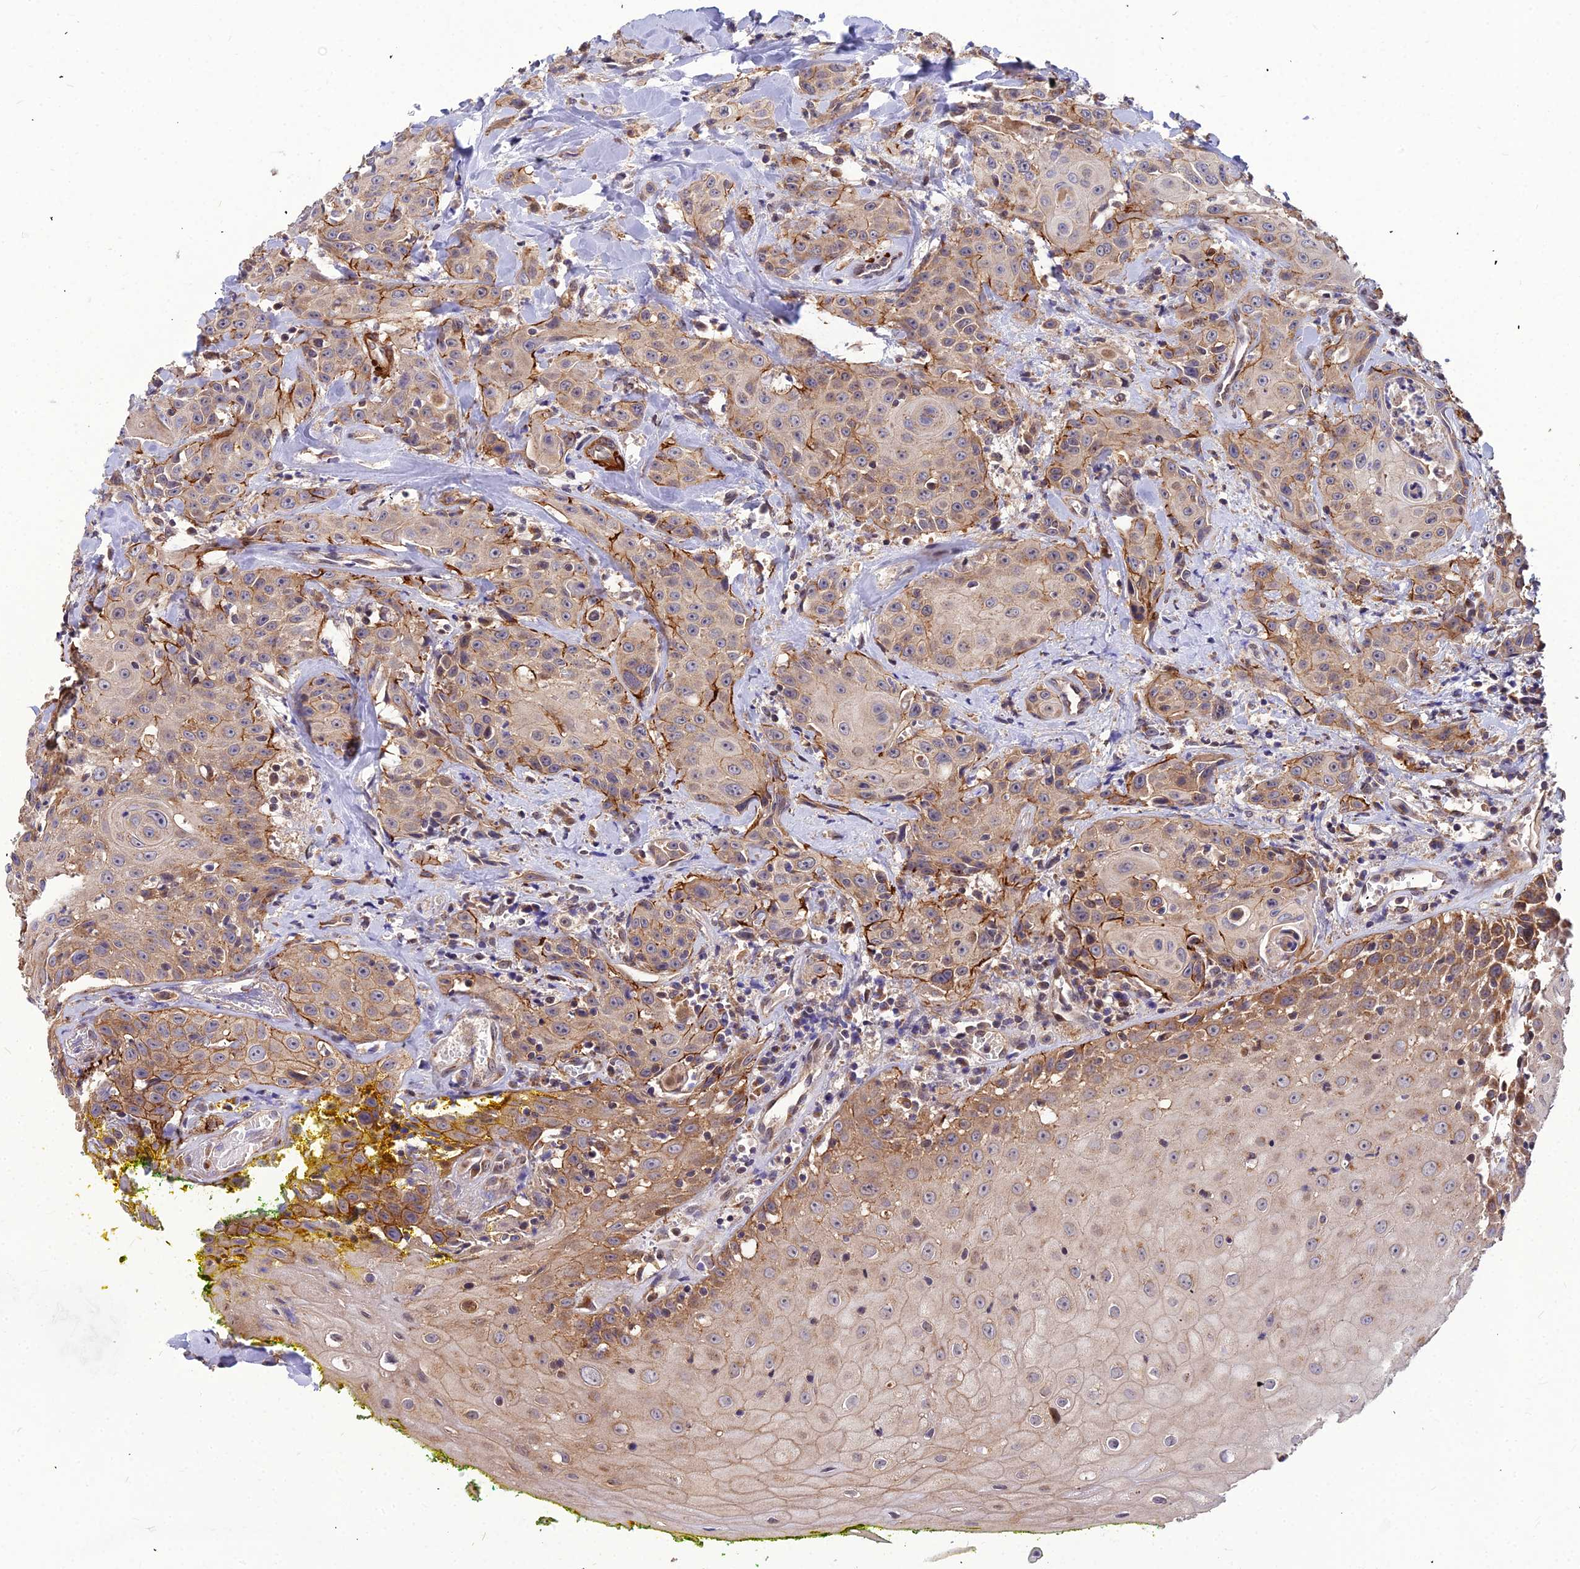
{"staining": {"intensity": "moderate", "quantity": ">75%", "location": "cytoplasmic/membranous"}, "tissue": "head and neck cancer", "cell_type": "Tumor cells", "image_type": "cancer", "snomed": [{"axis": "morphology", "description": "Squamous cell carcinoma, NOS"}, {"axis": "topography", "description": "Oral tissue"}, {"axis": "topography", "description": "Head-Neck"}], "caption": "Protein staining of head and neck cancer (squamous cell carcinoma) tissue exhibits moderate cytoplasmic/membranous positivity in about >75% of tumor cells. The staining is performed using DAB brown chromogen to label protein expression. The nuclei are counter-stained blue using hematoxylin.", "gene": "LEKR1", "patient": {"sex": "female", "age": 82}}